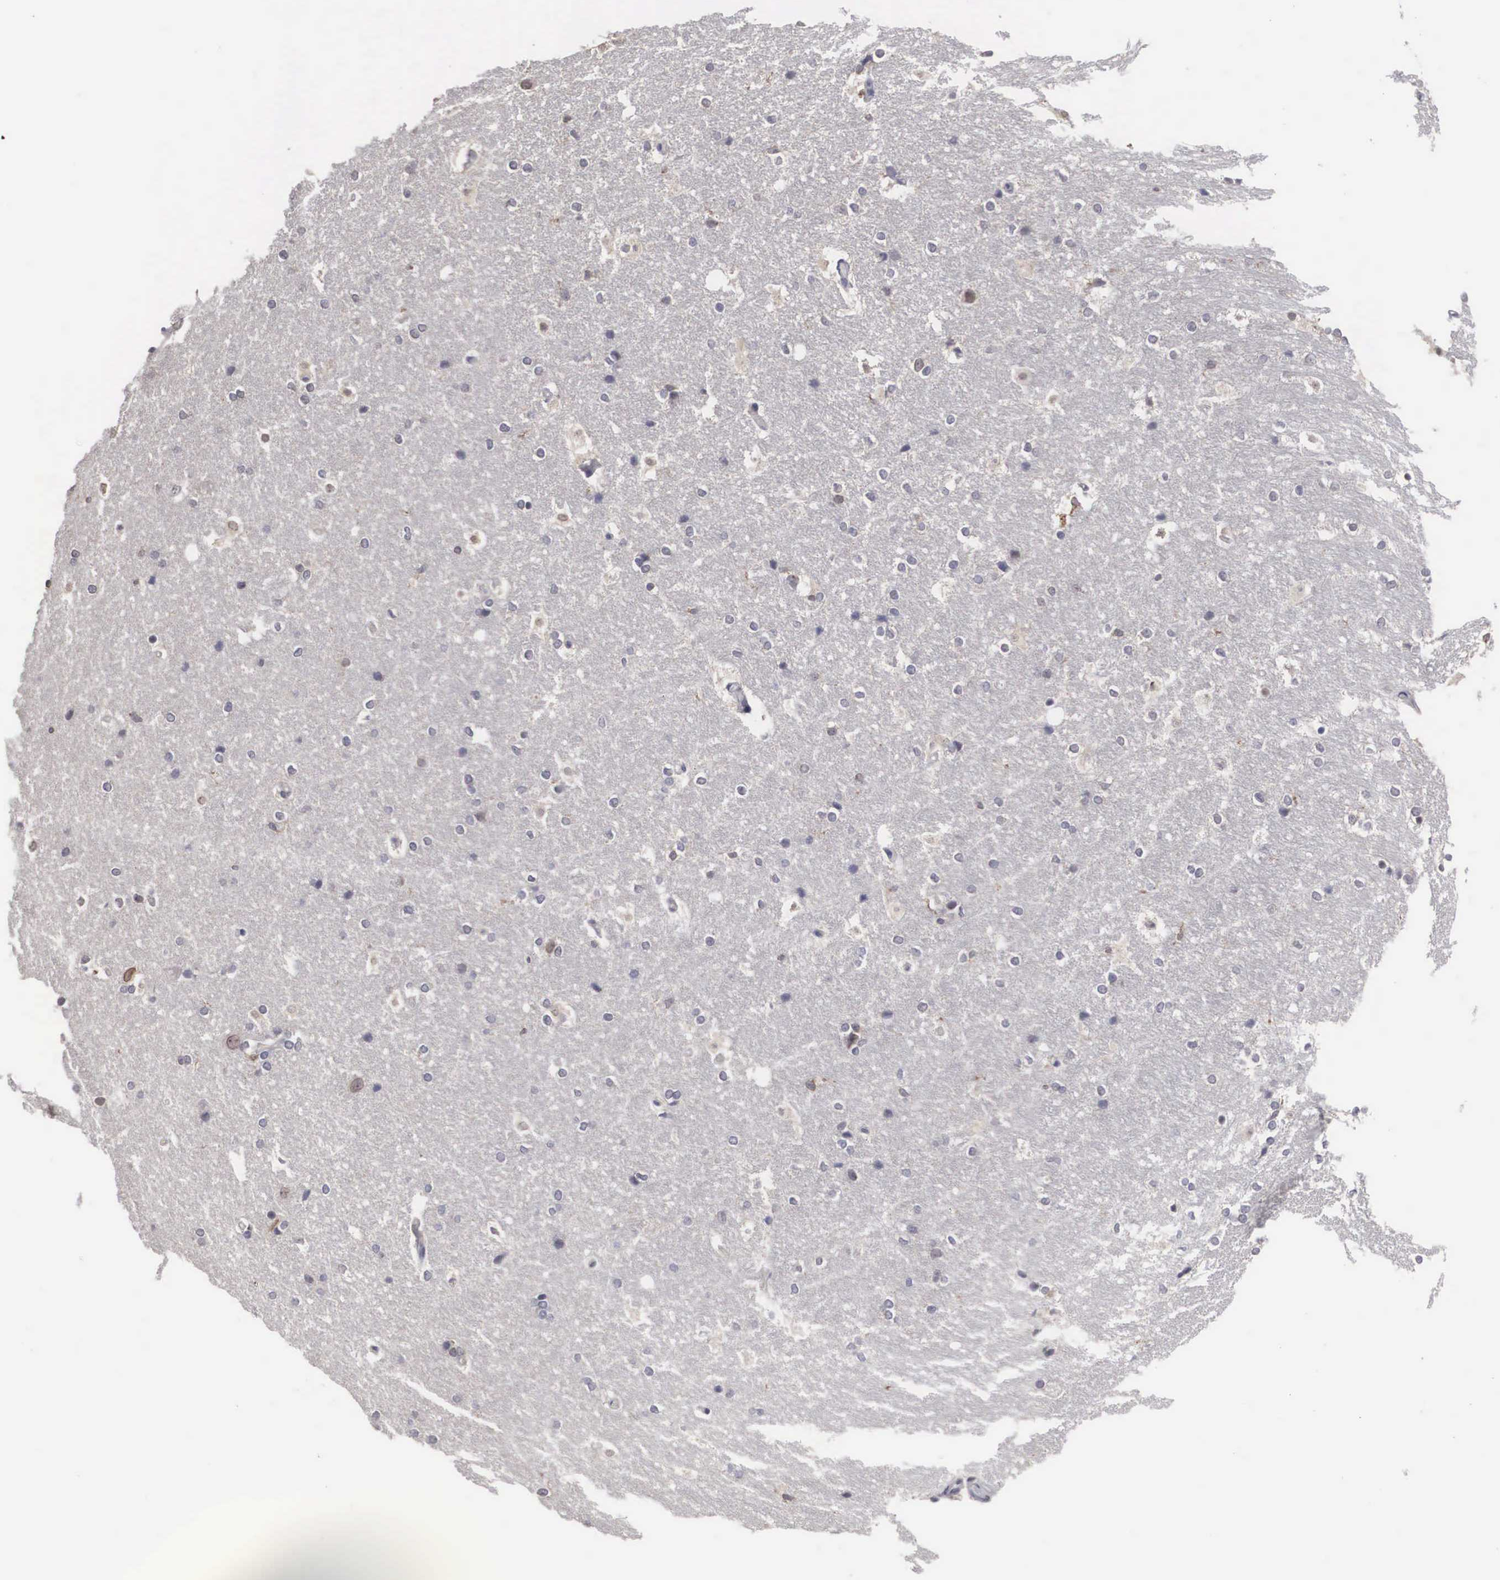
{"staining": {"intensity": "negative", "quantity": "none", "location": "none"}, "tissue": "hippocampus", "cell_type": "Glial cells", "image_type": "normal", "snomed": [{"axis": "morphology", "description": "Normal tissue, NOS"}, {"axis": "topography", "description": "Hippocampus"}], "caption": "Immunohistochemistry (IHC) photomicrograph of benign hippocampus stained for a protein (brown), which shows no expression in glial cells.", "gene": "HMOX1", "patient": {"sex": "female", "age": 19}}